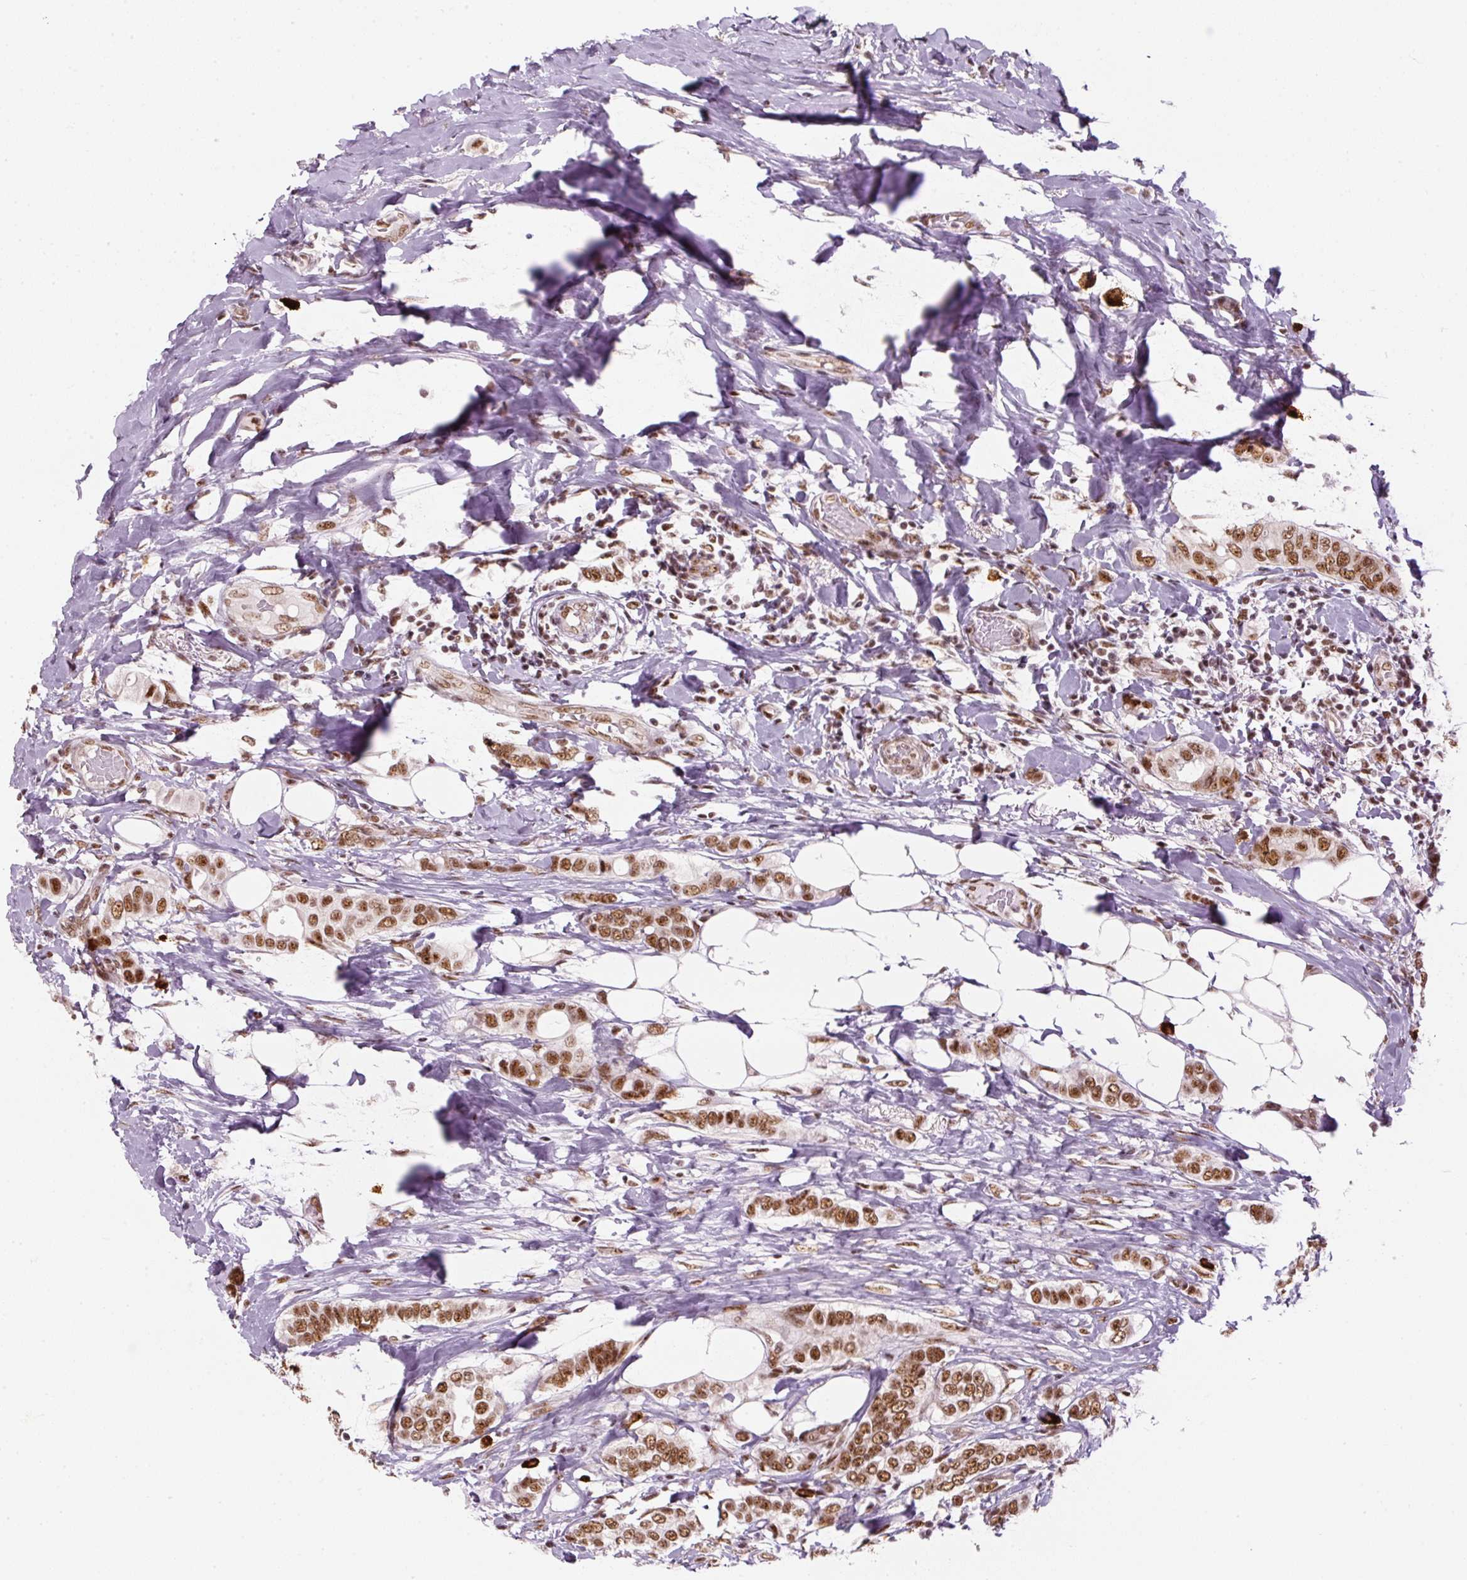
{"staining": {"intensity": "moderate", "quantity": ">75%", "location": "nuclear"}, "tissue": "breast cancer", "cell_type": "Tumor cells", "image_type": "cancer", "snomed": [{"axis": "morphology", "description": "Lobular carcinoma"}, {"axis": "topography", "description": "Breast"}], "caption": "Breast lobular carcinoma tissue reveals moderate nuclear positivity in about >75% of tumor cells, visualized by immunohistochemistry. The protein is stained brown, and the nuclei are stained in blue (DAB (3,3'-diaminobenzidine) IHC with brightfield microscopy, high magnification).", "gene": "U2AF2", "patient": {"sex": "female", "age": 51}}